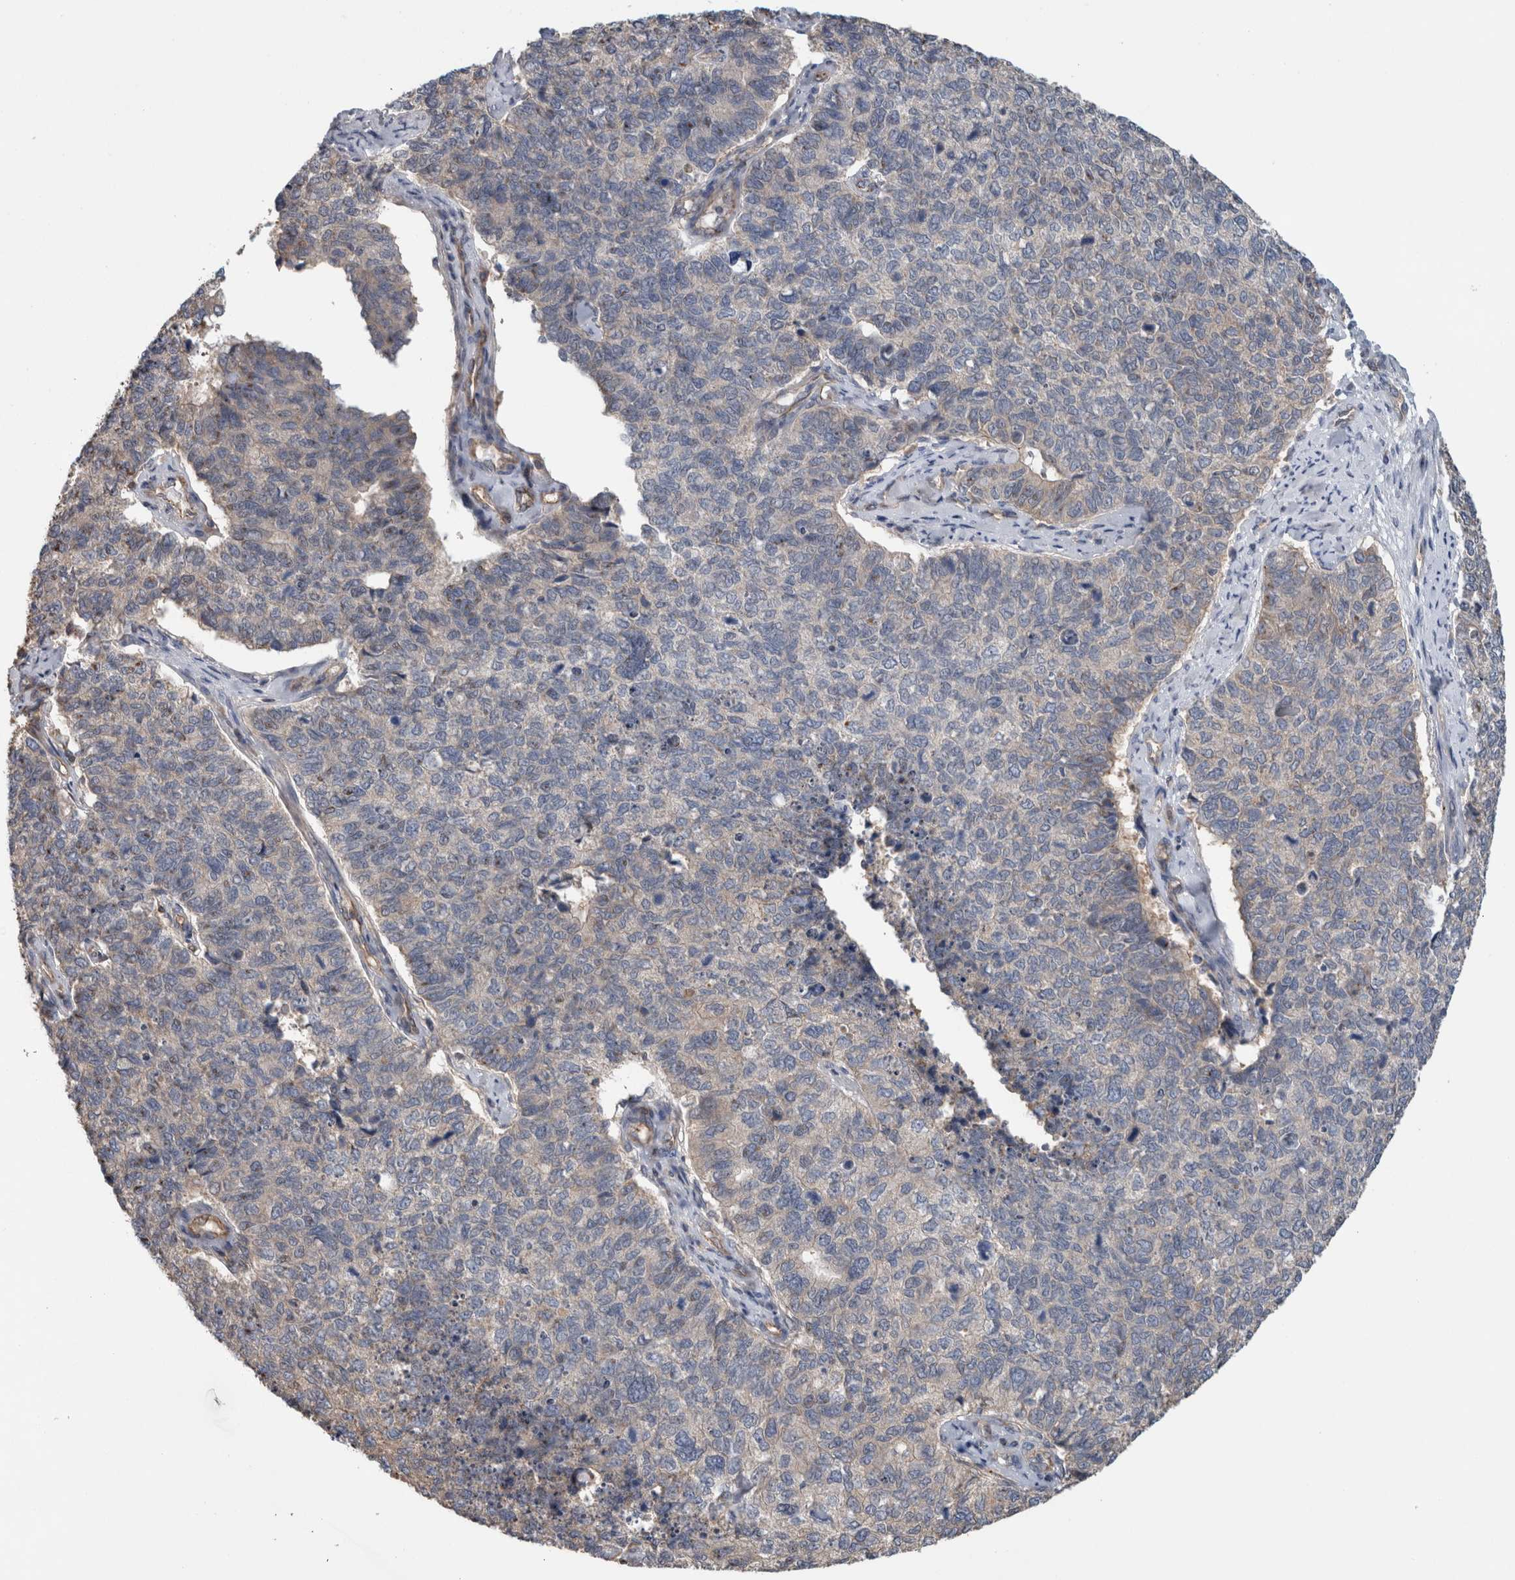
{"staining": {"intensity": "negative", "quantity": "none", "location": "none"}, "tissue": "cervical cancer", "cell_type": "Tumor cells", "image_type": "cancer", "snomed": [{"axis": "morphology", "description": "Squamous cell carcinoma, NOS"}, {"axis": "topography", "description": "Cervix"}], "caption": "Cervical cancer was stained to show a protein in brown. There is no significant staining in tumor cells. (DAB immunohistochemistry (IHC) with hematoxylin counter stain).", "gene": "TARBP1", "patient": {"sex": "female", "age": 63}}